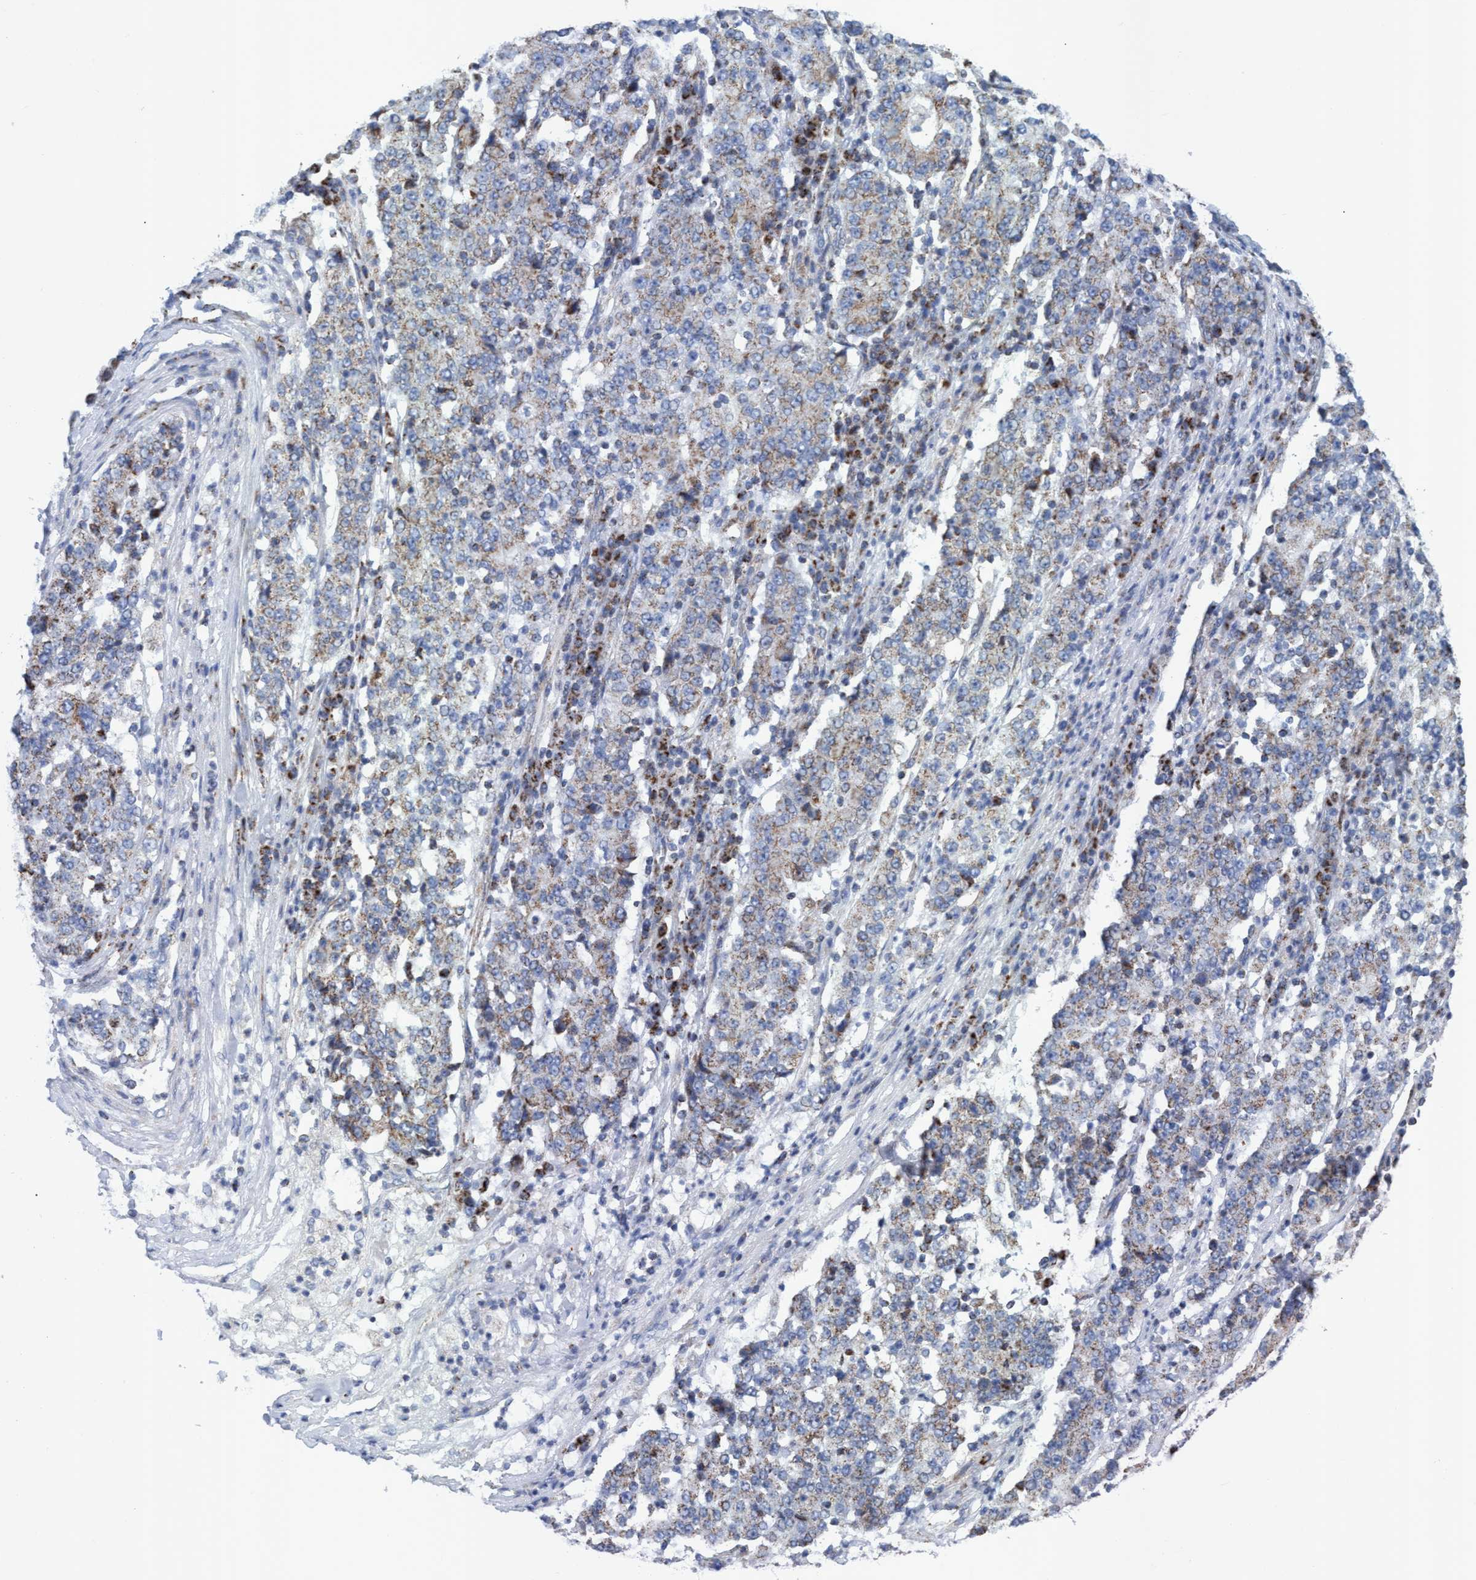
{"staining": {"intensity": "moderate", "quantity": ">75%", "location": "cytoplasmic/membranous"}, "tissue": "stomach cancer", "cell_type": "Tumor cells", "image_type": "cancer", "snomed": [{"axis": "morphology", "description": "Adenocarcinoma, NOS"}, {"axis": "topography", "description": "Stomach"}], "caption": "Immunohistochemistry (IHC) histopathology image of stomach adenocarcinoma stained for a protein (brown), which reveals medium levels of moderate cytoplasmic/membranous staining in approximately >75% of tumor cells.", "gene": "GGA3", "patient": {"sex": "male", "age": 59}}